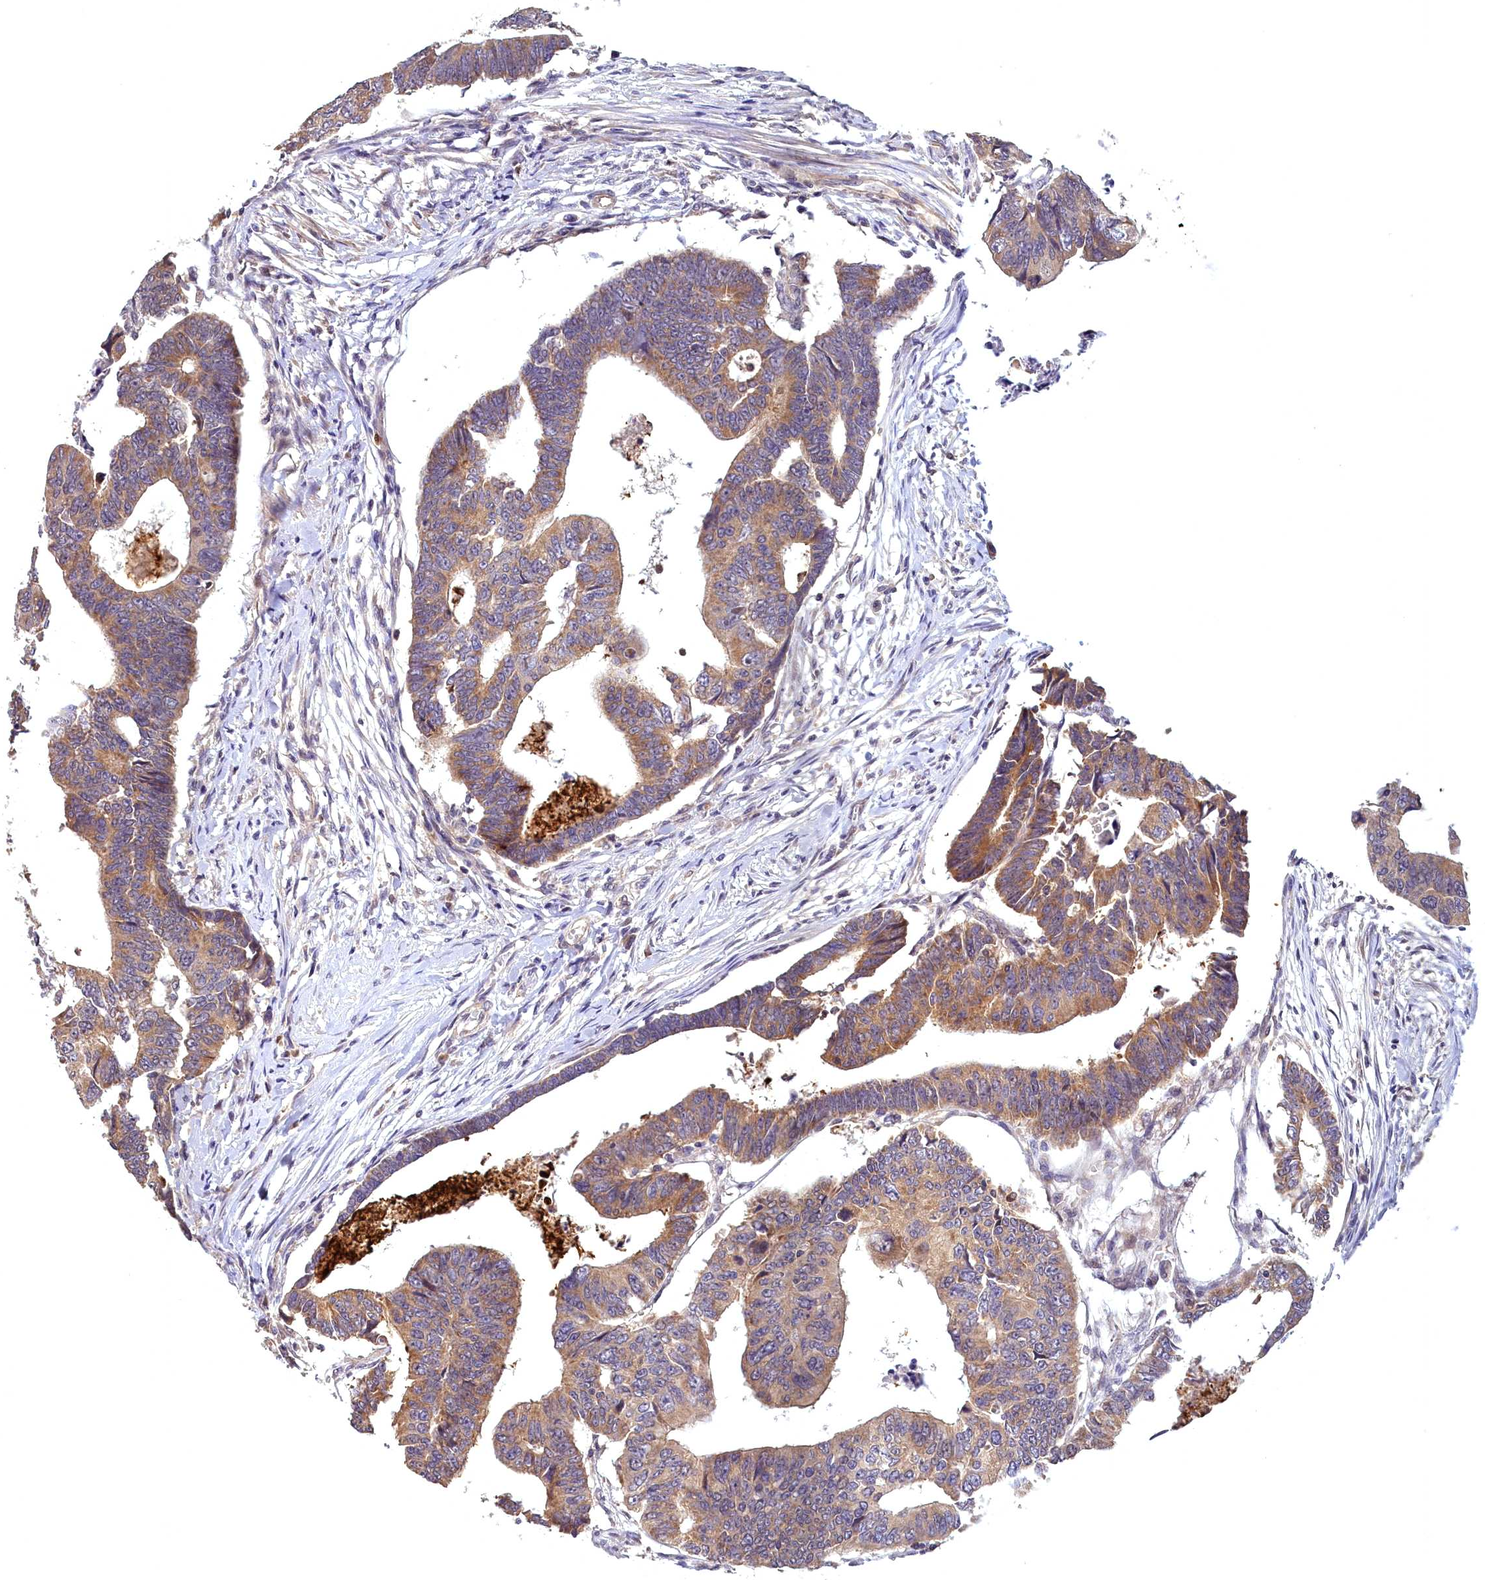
{"staining": {"intensity": "moderate", "quantity": ">75%", "location": "cytoplasmic/membranous"}, "tissue": "colorectal cancer", "cell_type": "Tumor cells", "image_type": "cancer", "snomed": [{"axis": "morphology", "description": "Adenocarcinoma, NOS"}, {"axis": "topography", "description": "Rectum"}], "caption": "Moderate cytoplasmic/membranous expression is seen in about >75% of tumor cells in colorectal cancer. (IHC, brightfield microscopy, high magnification).", "gene": "EPB41L4B", "patient": {"sex": "female", "age": 65}}